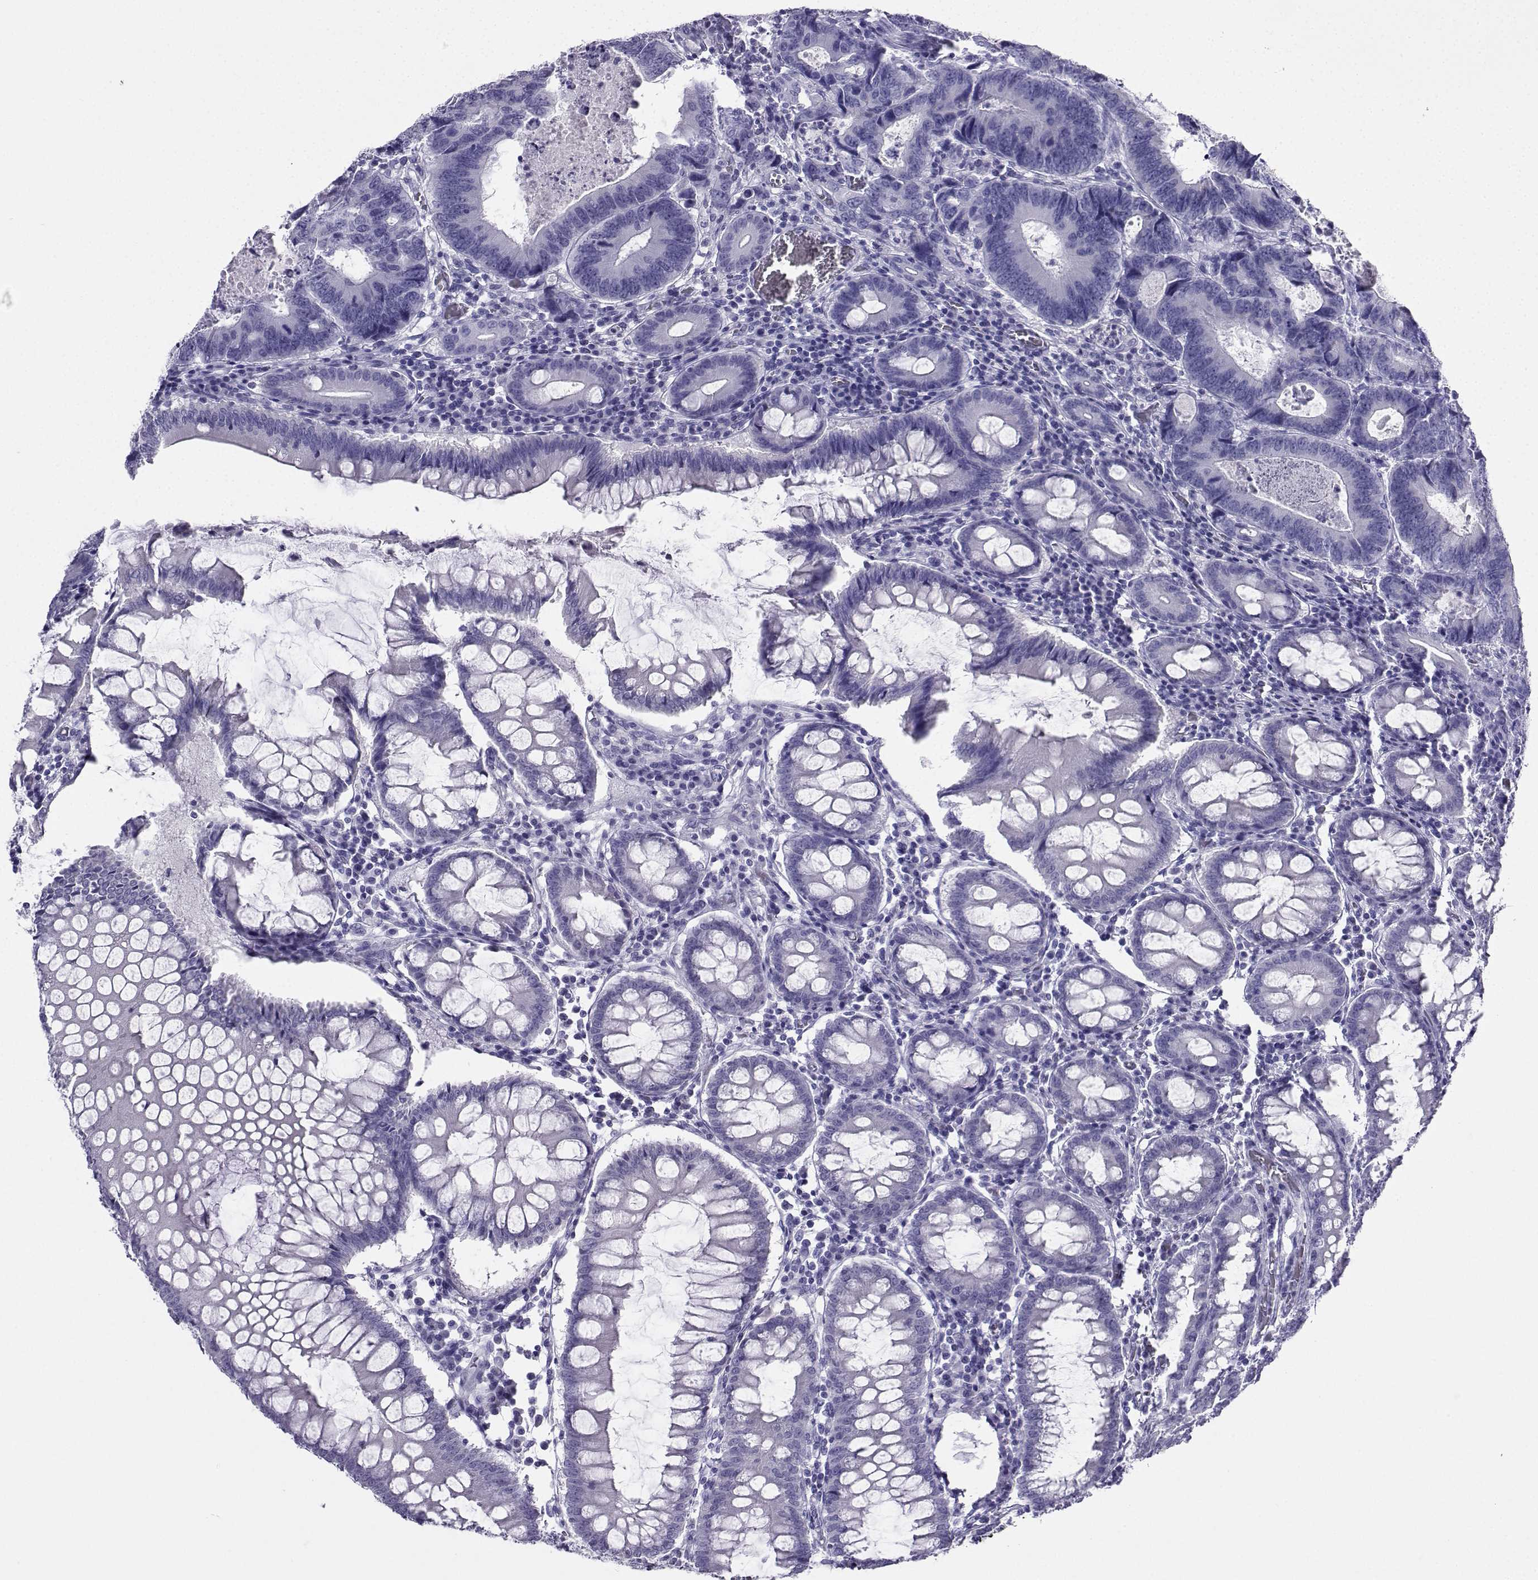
{"staining": {"intensity": "negative", "quantity": "none", "location": "none"}, "tissue": "colorectal cancer", "cell_type": "Tumor cells", "image_type": "cancer", "snomed": [{"axis": "morphology", "description": "Adenocarcinoma, NOS"}, {"axis": "topography", "description": "Colon"}], "caption": "Immunohistochemical staining of colorectal cancer (adenocarcinoma) exhibits no significant staining in tumor cells.", "gene": "CD109", "patient": {"sex": "female", "age": 82}}